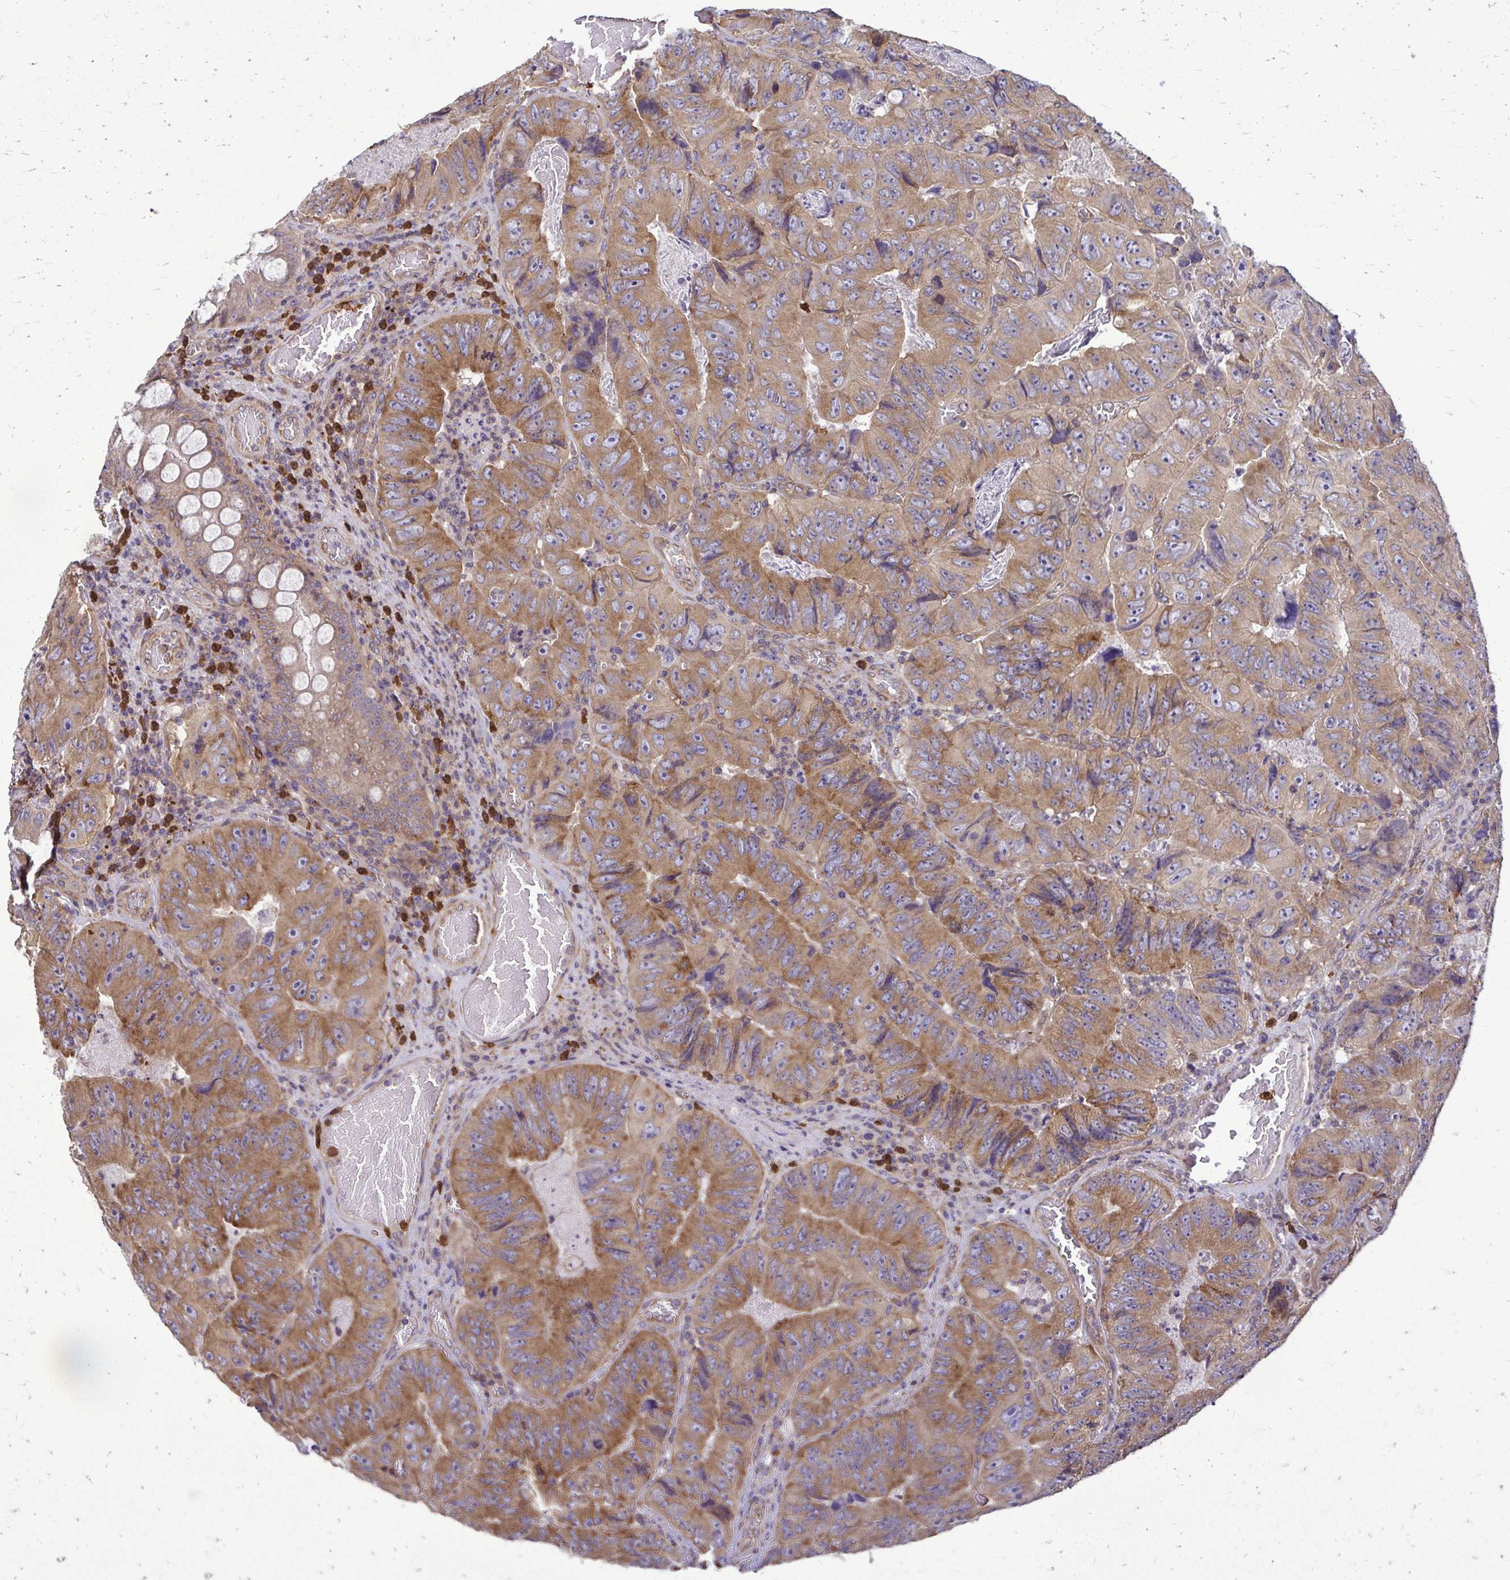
{"staining": {"intensity": "moderate", "quantity": ">75%", "location": "cytoplasmic/membranous"}, "tissue": "colorectal cancer", "cell_type": "Tumor cells", "image_type": "cancer", "snomed": [{"axis": "morphology", "description": "Adenocarcinoma, NOS"}, {"axis": "topography", "description": "Colon"}], "caption": "Human colorectal cancer (adenocarcinoma) stained for a protein (brown) reveals moderate cytoplasmic/membranous positive positivity in about >75% of tumor cells.", "gene": "FMR1", "patient": {"sex": "female", "age": 84}}